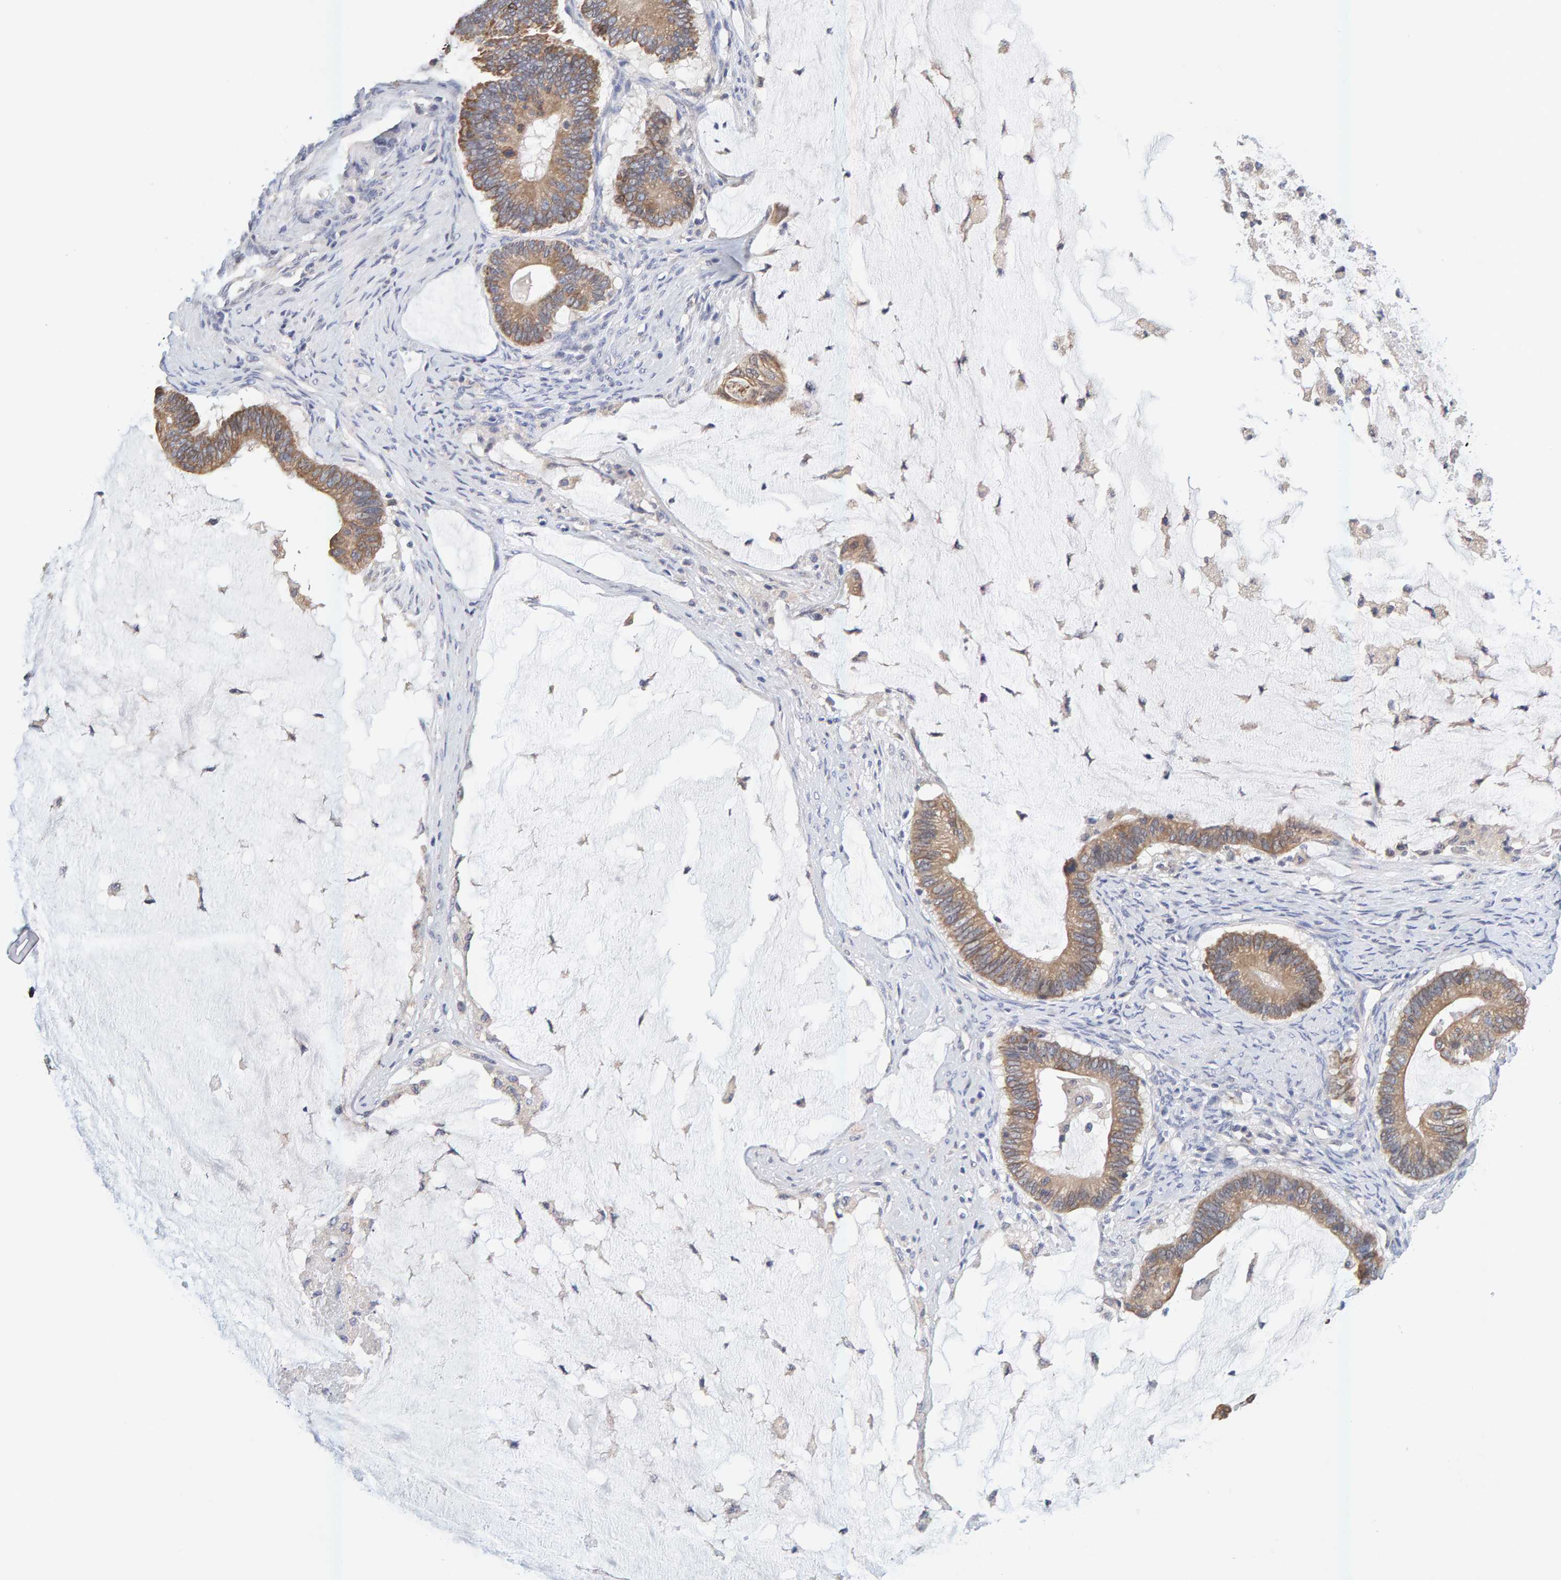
{"staining": {"intensity": "moderate", "quantity": "25%-75%", "location": "cytoplasmic/membranous"}, "tissue": "ovarian cancer", "cell_type": "Tumor cells", "image_type": "cancer", "snomed": [{"axis": "morphology", "description": "Cystadenocarcinoma, mucinous, NOS"}, {"axis": "topography", "description": "Ovary"}], "caption": "IHC (DAB (3,3'-diaminobenzidine)) staining of ovarian cancer (mucinous cystadenocarcinoma) shows moderate cytoplasmic/membranous protein positivity in about 25%-75% of tumor cells.", "gene": "SGPL1", "patient": {"sex": "female", "age": 61}}